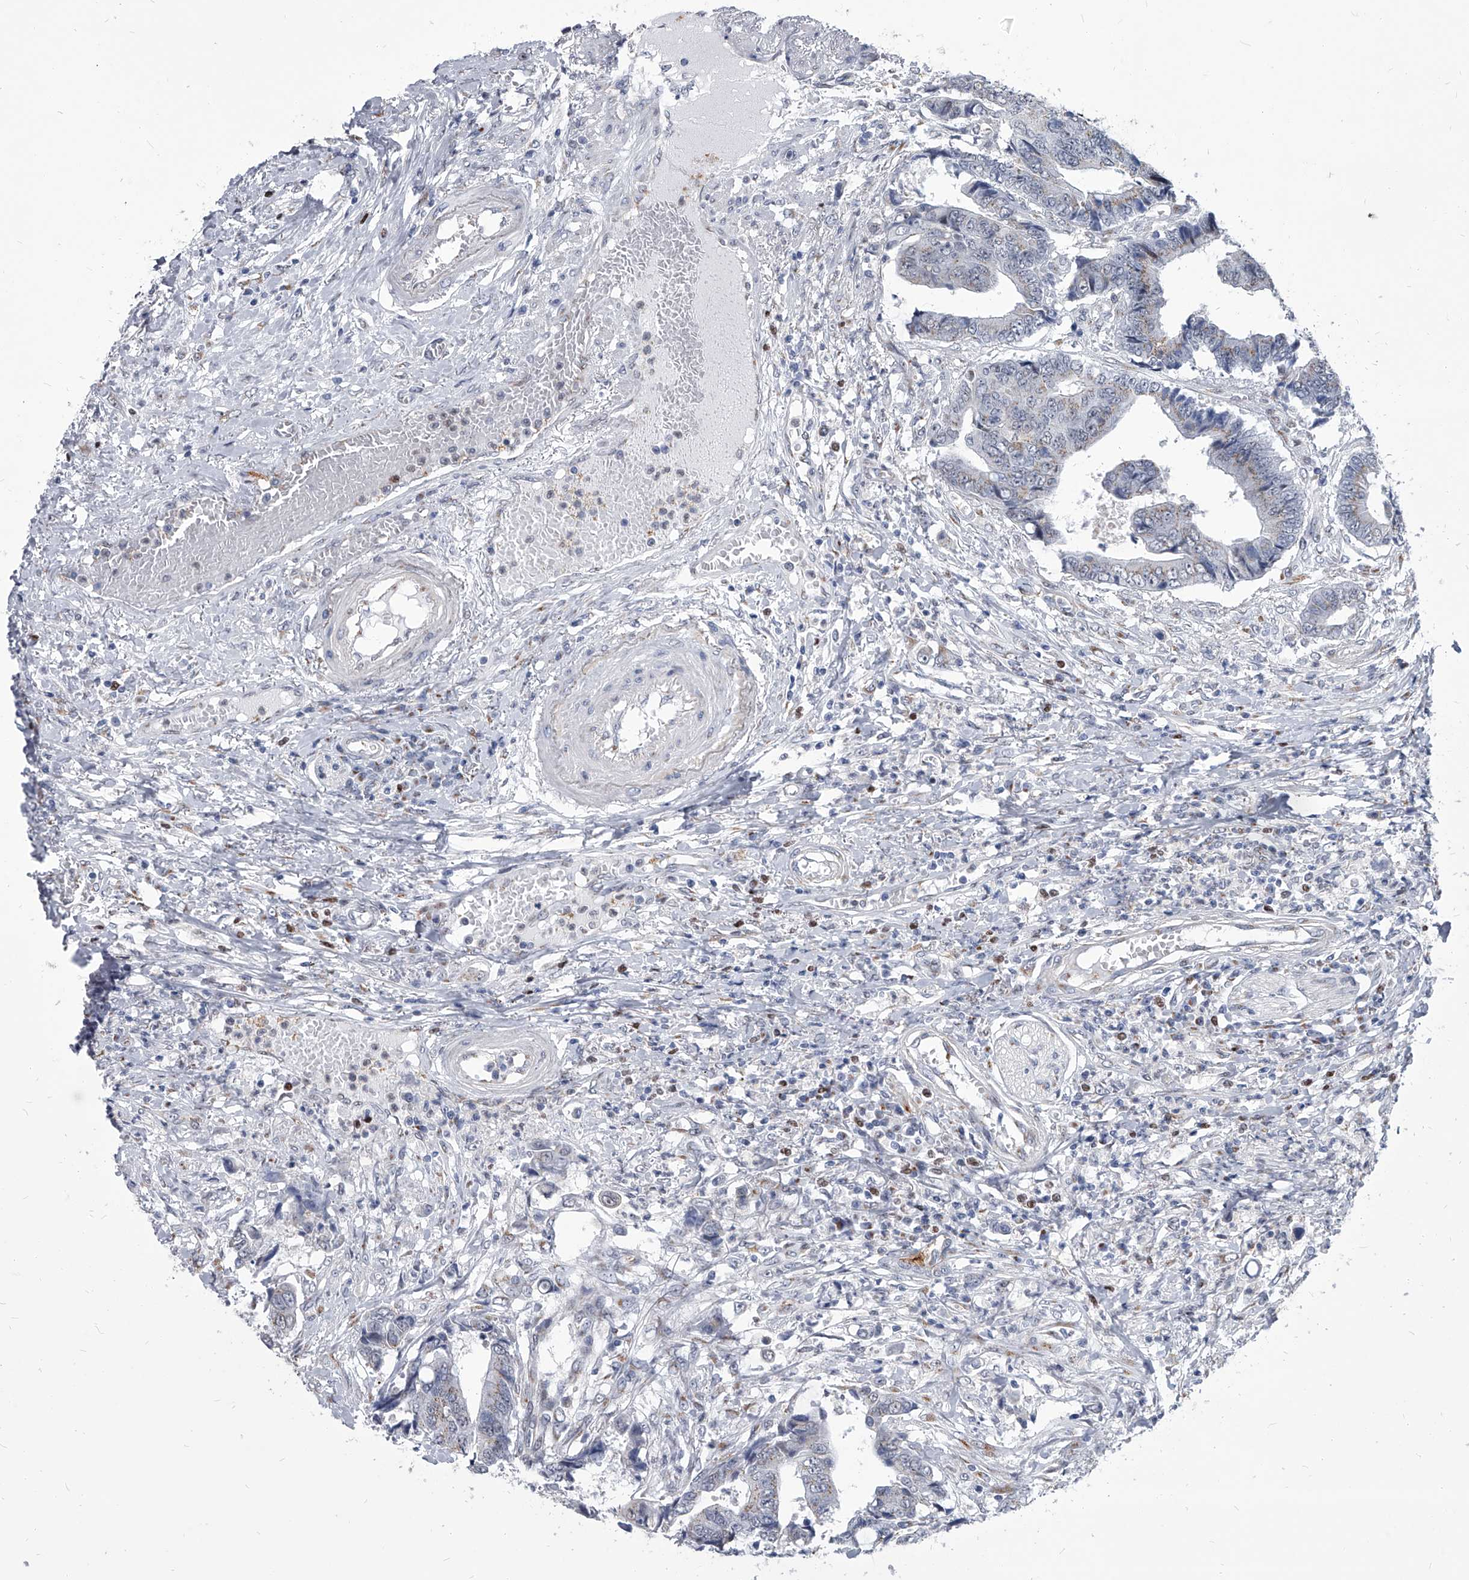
{"staining": {"intensity": "weak", "quantity": "<25%", "location": "cytoplasmic/membranous"}, "tissue": "colorectal cancer", "cell_type": "Tumor cells", "image_type": "cancer", "snomed": [{"axis": "morphology", "description": "Adenocarcinoma, NOS"}, {"axis": "topography", "description": "Rectum"}], "caption": "IHC histopathology image of neoplastic tissue: human colorectal cancer (adenocarcinoma) stained with DAB (3,3'-diaminobenzidine) shows no significant protein staining in tumor cells.", "gene": "EVA1C", "patient": {"sex": "male", "age": 84}}